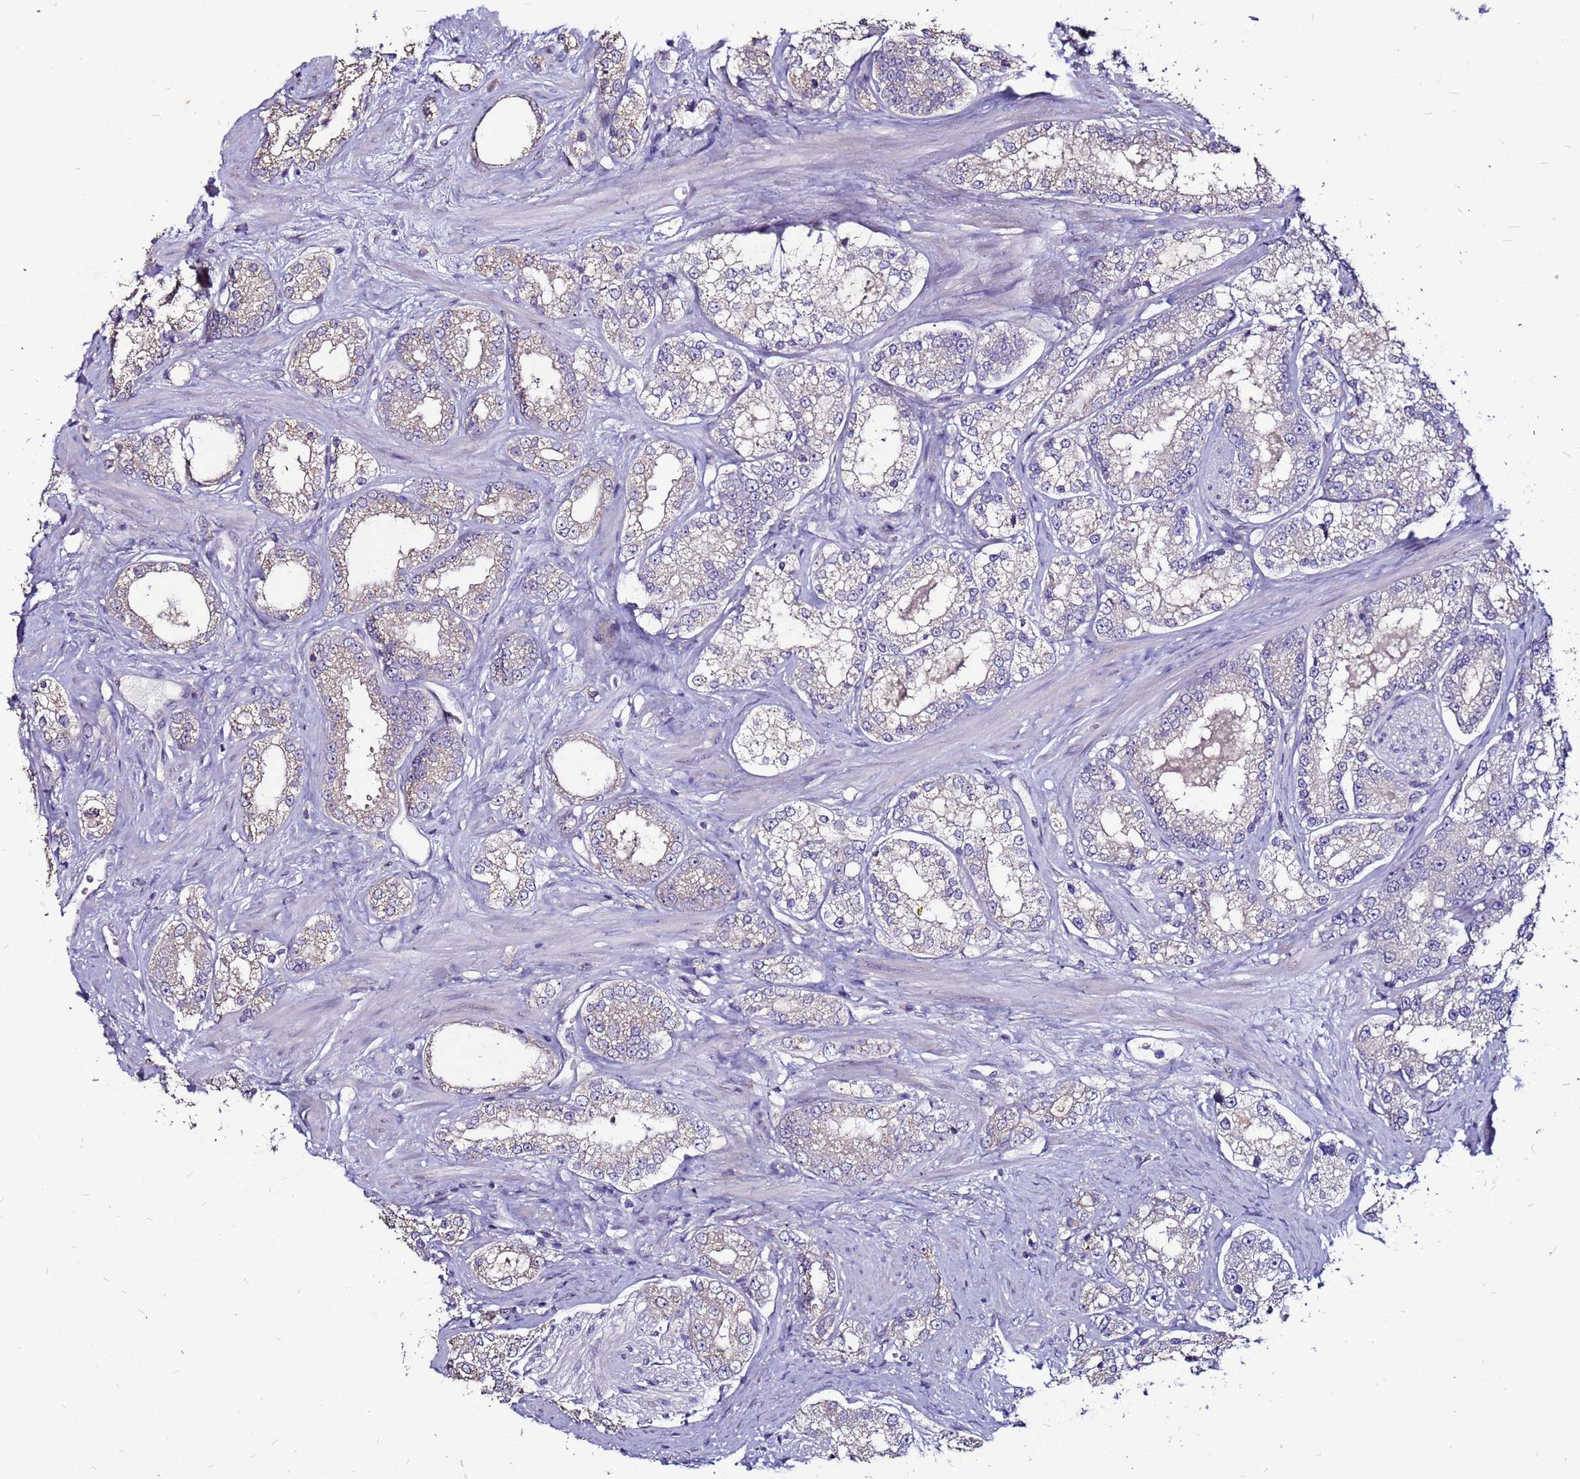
{"staining": {"intensity": "negative", "quantity": "none", "location": "none"}, "tissue": "prostate cancer", "cell_type": "Tumor cells", "image_type": "cancer", "snomed": [{"axis": "morphology", "description": "Normal tissue, NOS"}, {"axis": "morphology", "description": "Adenocarcinoma, High grade"}, {"axis": "topography", "description": "Prostate"}], "caption": "Immunohistochemistry (IHC) photomicrograph of neoplastic tissue: prostate cancer (high-grade adenocarcinoma) stained with DAB (3,3'-diaminobenzidine) demonstrates no significant protein staining in tumor cells.", "gene": "SLC44A3", "patient": {"sex": "male", "age": 83}}